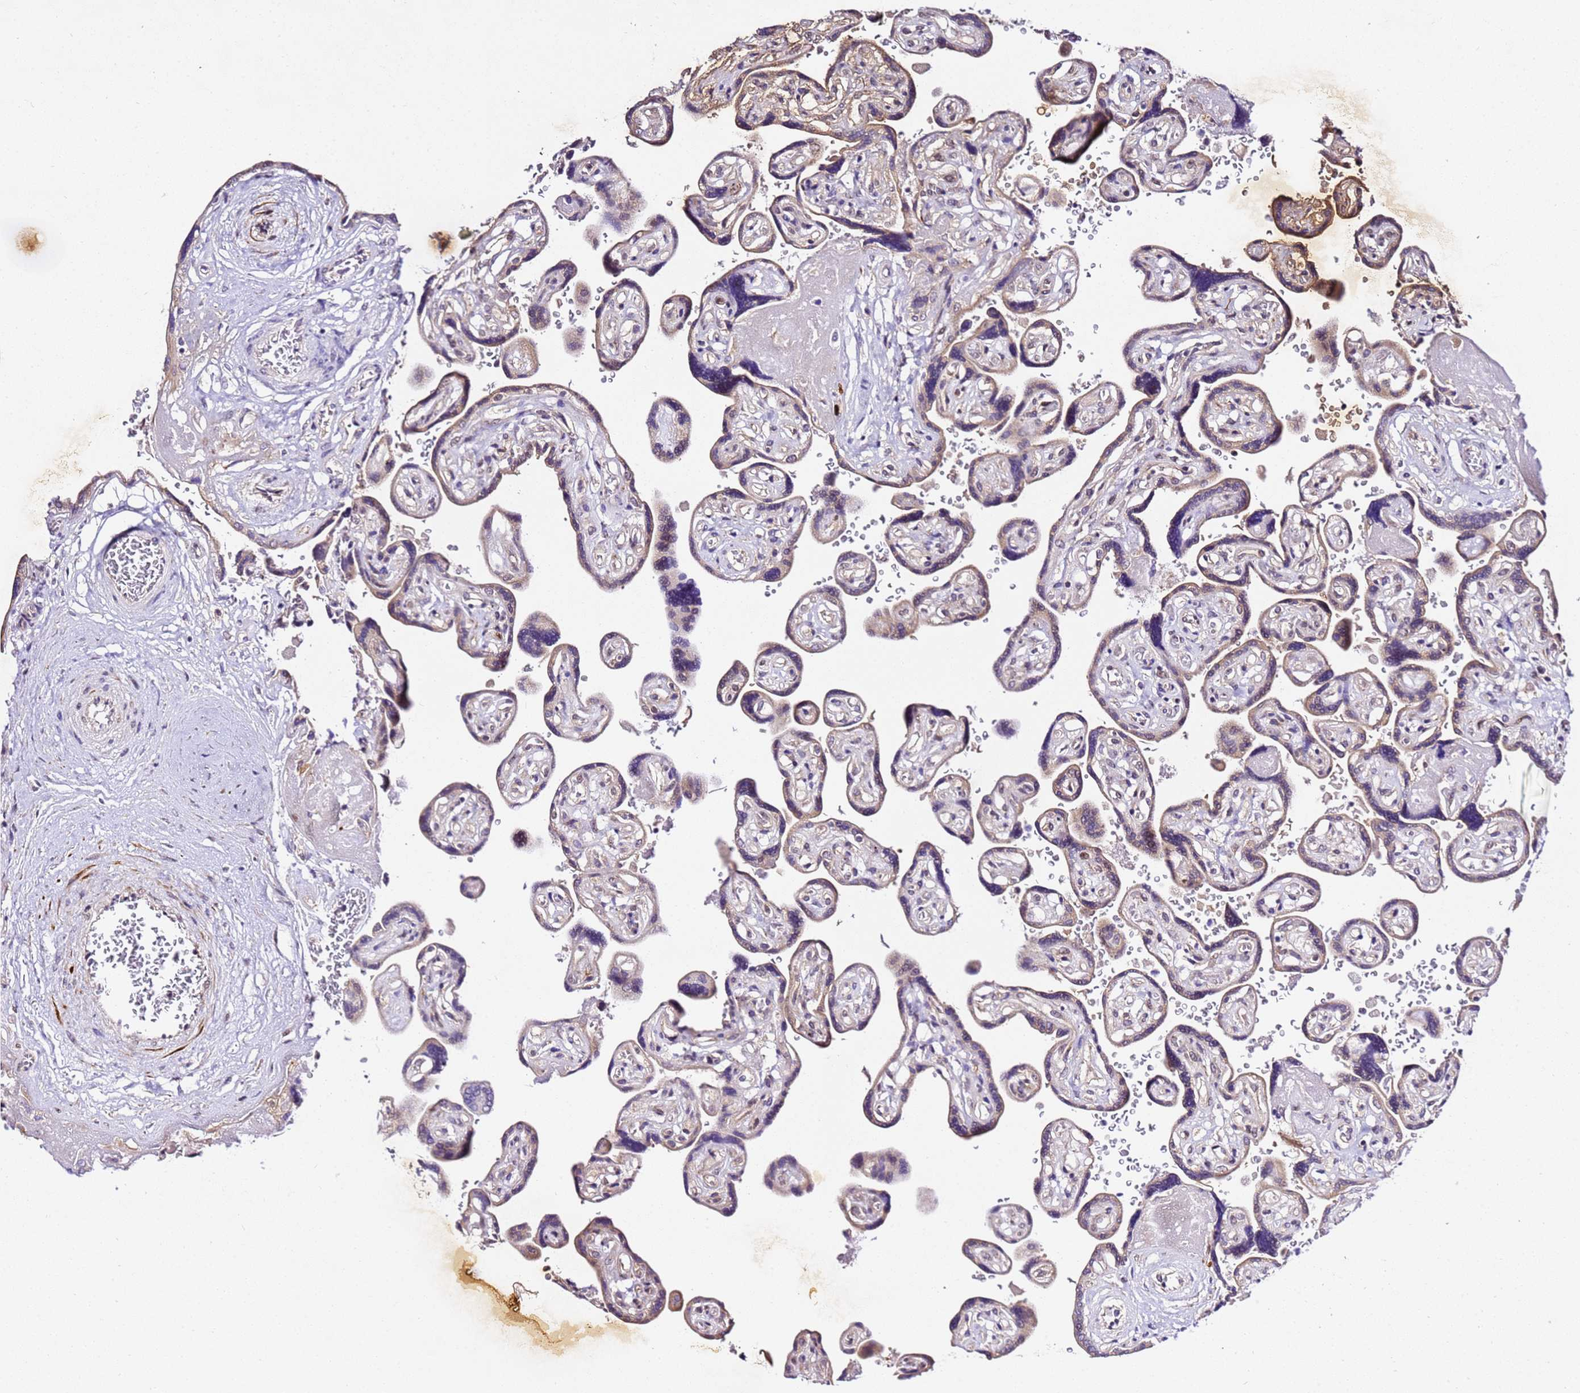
{"staining": {"intensity": "moderate", "quantity": ">75%", "location": "cytoplasmic/membranous,nuclear"}, "tissue": "placenta", "cell_type": "Decidual cells", "image_type": "normal", "snomed": [{"axis": "morphology", "description": "Normal tissue, NOS"}, {"axis": "topography", "description": "Placenta"}], "caption": "A photomicrograph of human placenta stained for a protein reveals moderate cytoplasmic/membranous,nuclear brown staining in decidual cells.", "gene": "SLX4IP", "patient": {"sex": "female", "age": 32}}